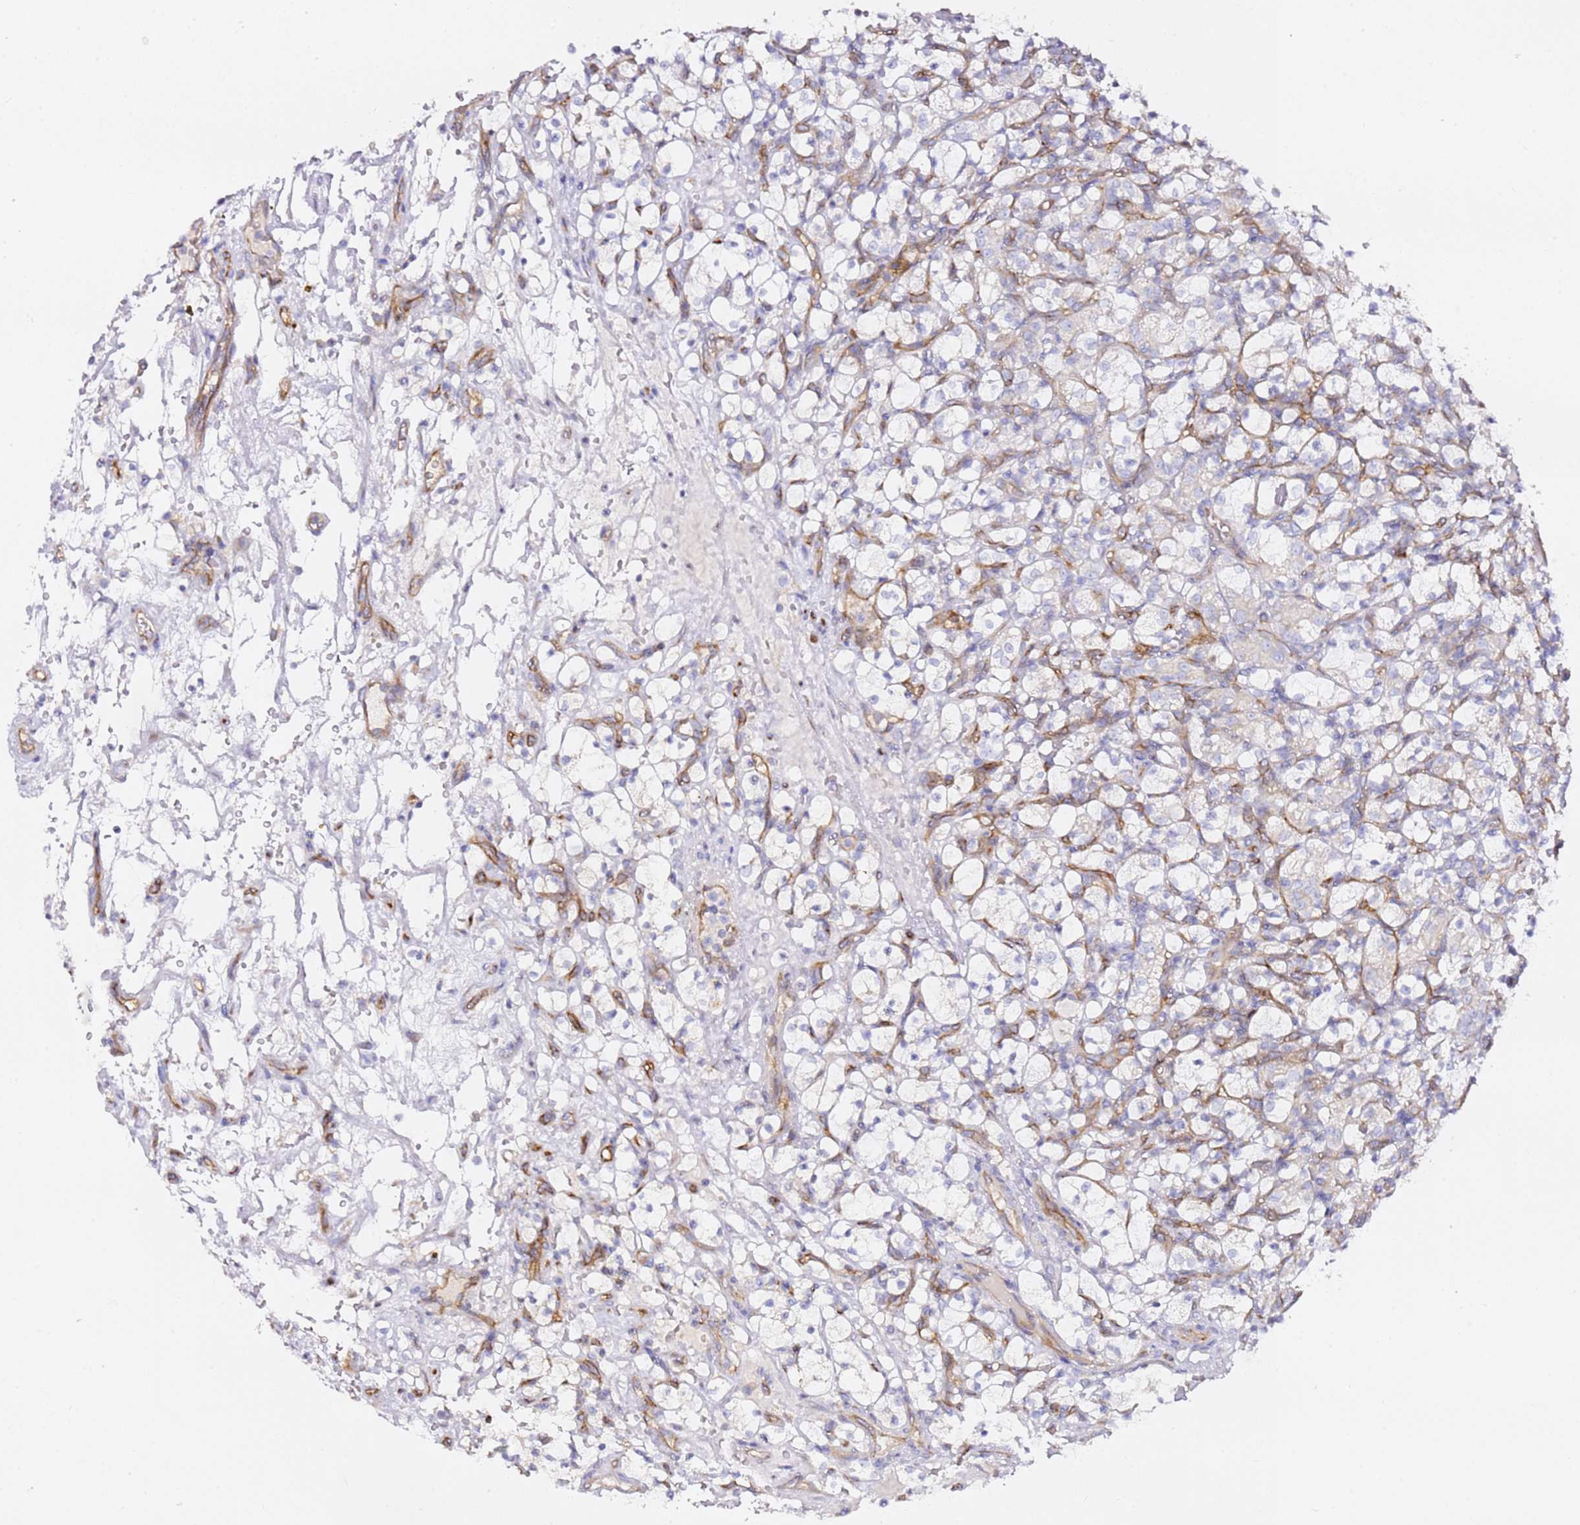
{"staining": {"intensity": "negative", "quantity": "none", "location": "none"}, "tissue": "renal cancer", "cell_type": "Tumor cells", "image_type": "cancer", "snomed": [{"axis": "morphology", "description": "Adenocarcinoma, NOS"}, {"axis": "topography", "description": "Kidney"}], "caption": "Immunohistochemical staining of human renal cancer shows no significant staining in tumor cells.", "gene": "KIF7", "patient": {"sex": "female", "age": 69}}